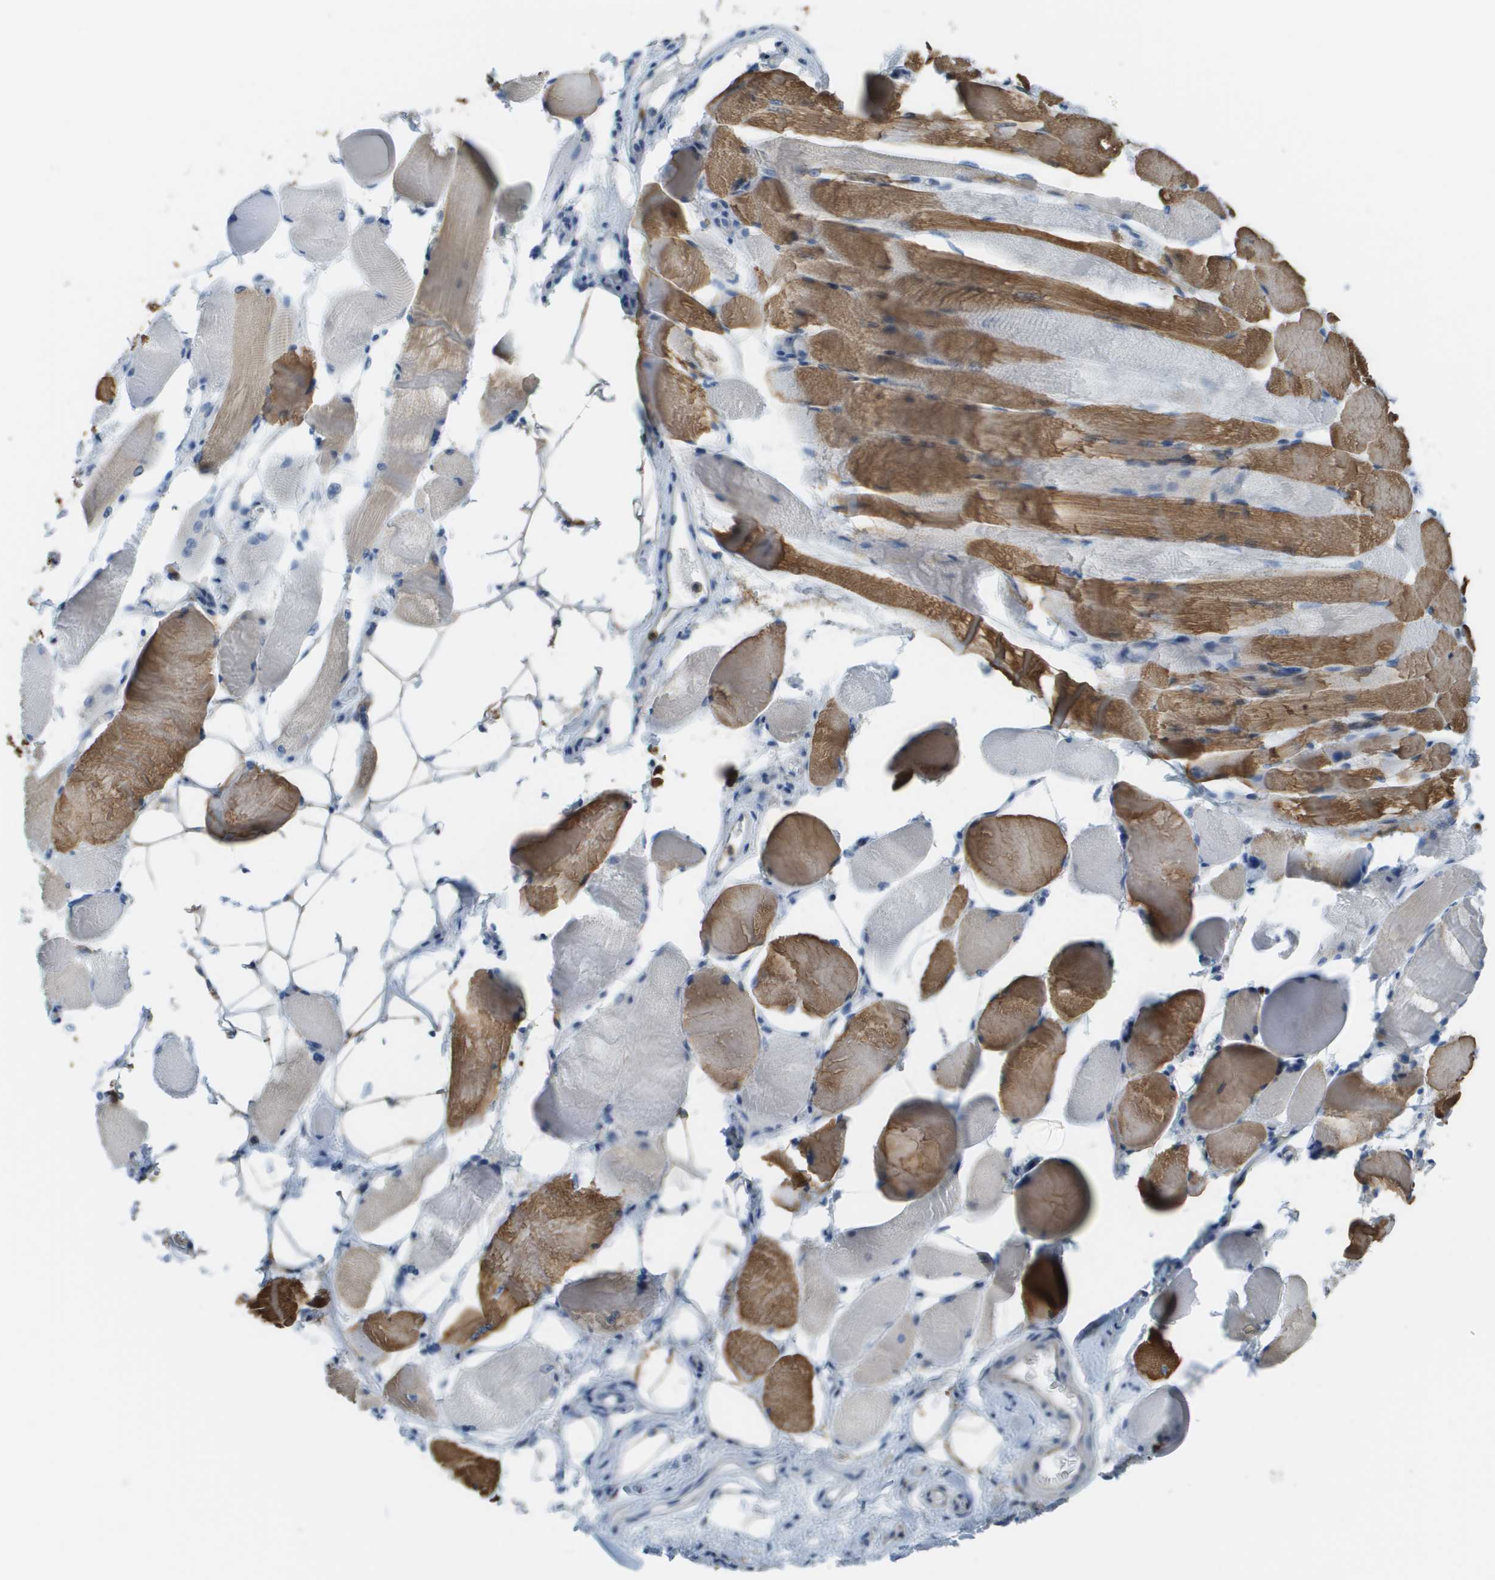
{"staining": {"intensity": "moderate", "quantity": "25%-75%", "location": "cytoplasmic/membranous"}, "tissue": "skeletal muscle", "cell_type": "Myocytes", "image_type": "normal", "snomed": [{"axis": "morphology", "description": "Normal tissue, NOS"}, {"axis": "topography", "description": "Skeletal muscle"}, {"axis": "topography", "description": "Peripheral nerve tissue"}], "caption": "Protein expression analysis of benign skeletal muscle reveals moderate cytoplasmic/membranous positivity in about 25%-75% of myocytes. The protein of interest is stained brown, and the nuclei are stained in blue (DAB IHC with brightfield microscopy, high magnification).", "gene": "APBB1IP", "patient": {"sex": "female", "age": 84}}